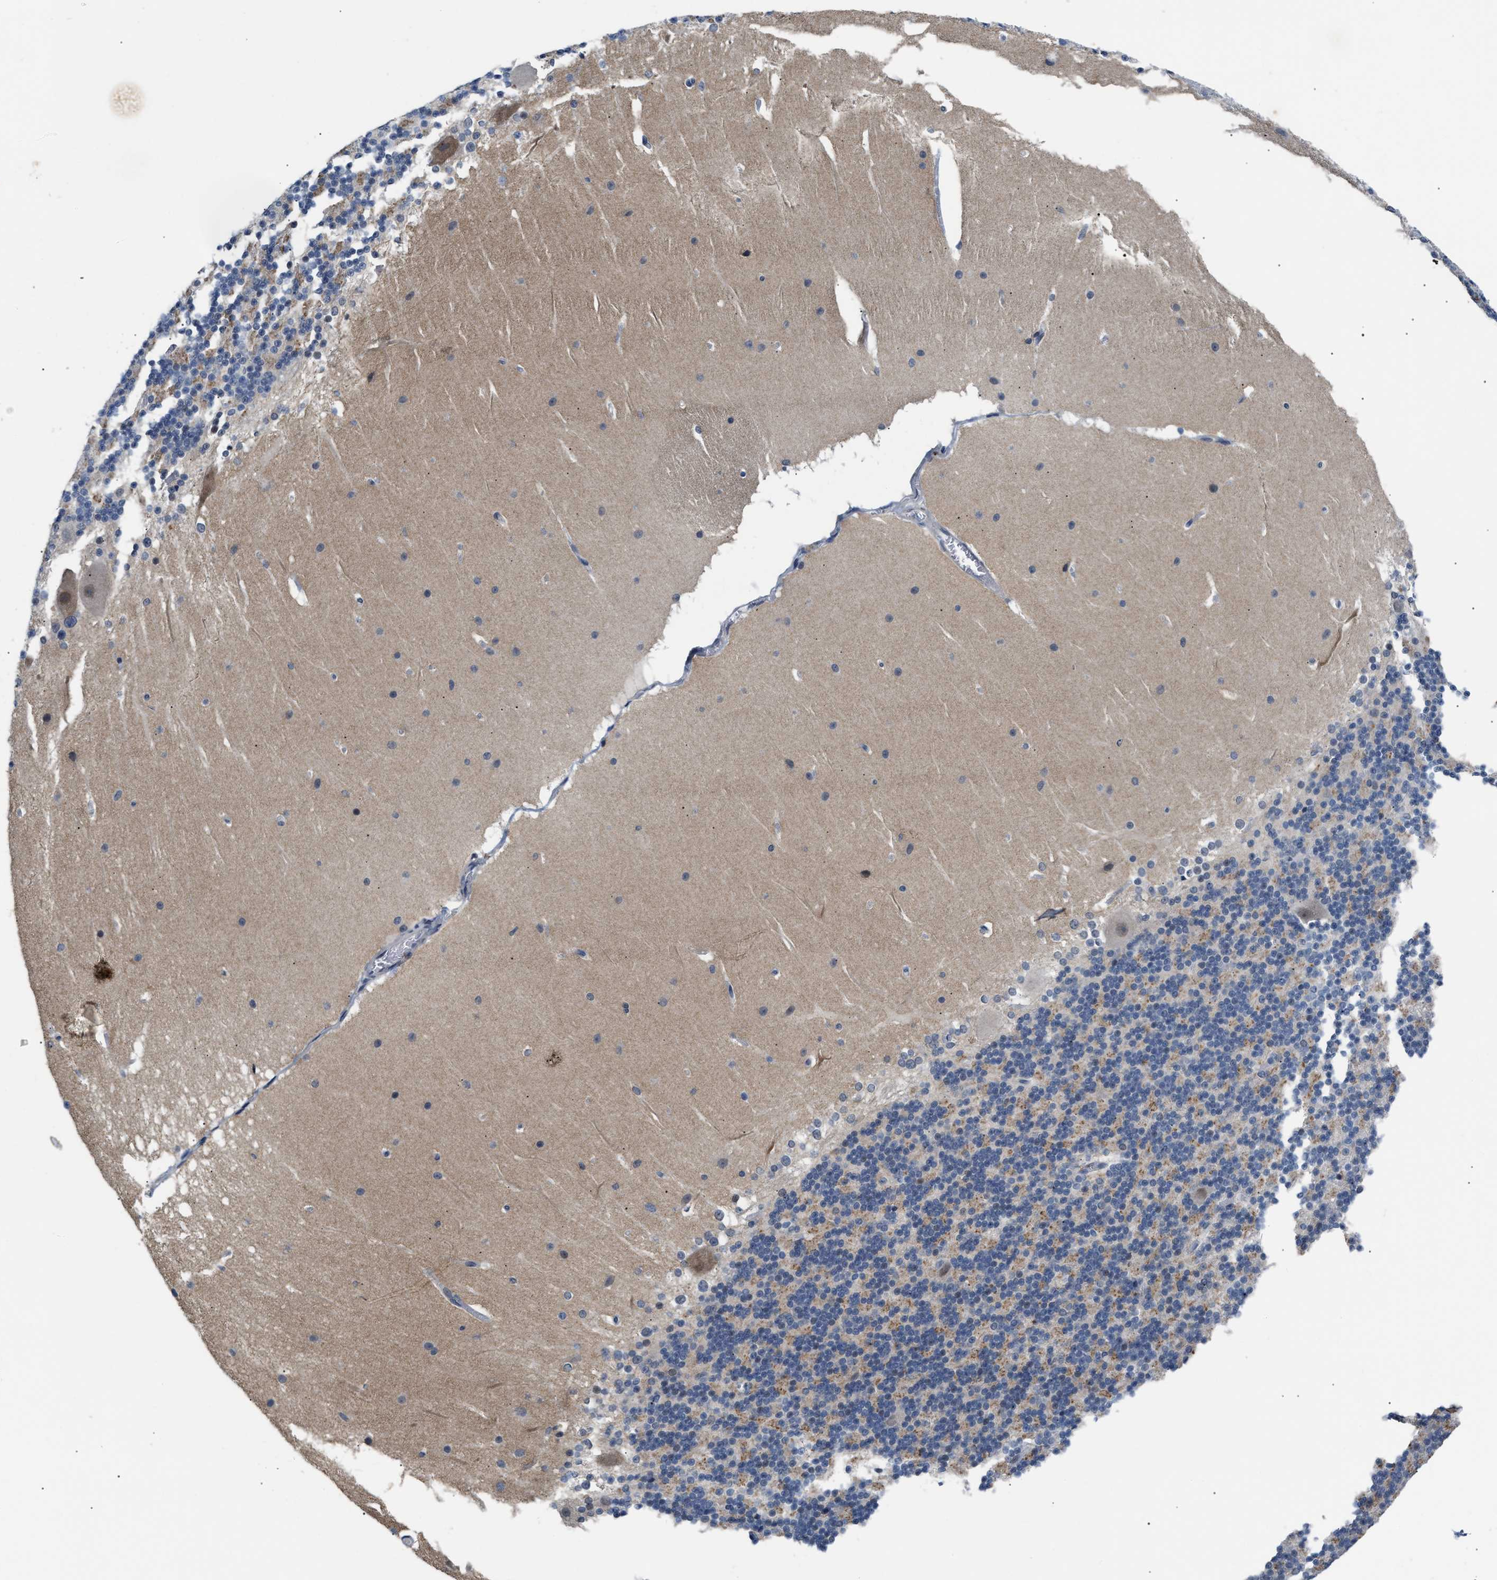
{"staining": {"intensity": "moderate", "quantity": "25%-75%", "location": "cytoplasmic/membranous"}, "tissue": "cerebellum", "cell_type": "Cells in granular layer", "image_type": "normal", "snomed": [{"axis": "morphology", "description": "Normal tissue, NOS"}, {"axis": "topography", "description": "Cerebellum"}], "caption": "Immunohistochemistry histopathology image of normal human cerebellum stained for a protein (brown), which exhibits medium levels of moderate cytoplasmic/membranous positivity in about 25%-75% of cells in granular layer.", "gene": "TXNRD3", "patient": {"sex": "female", "age": 19}}